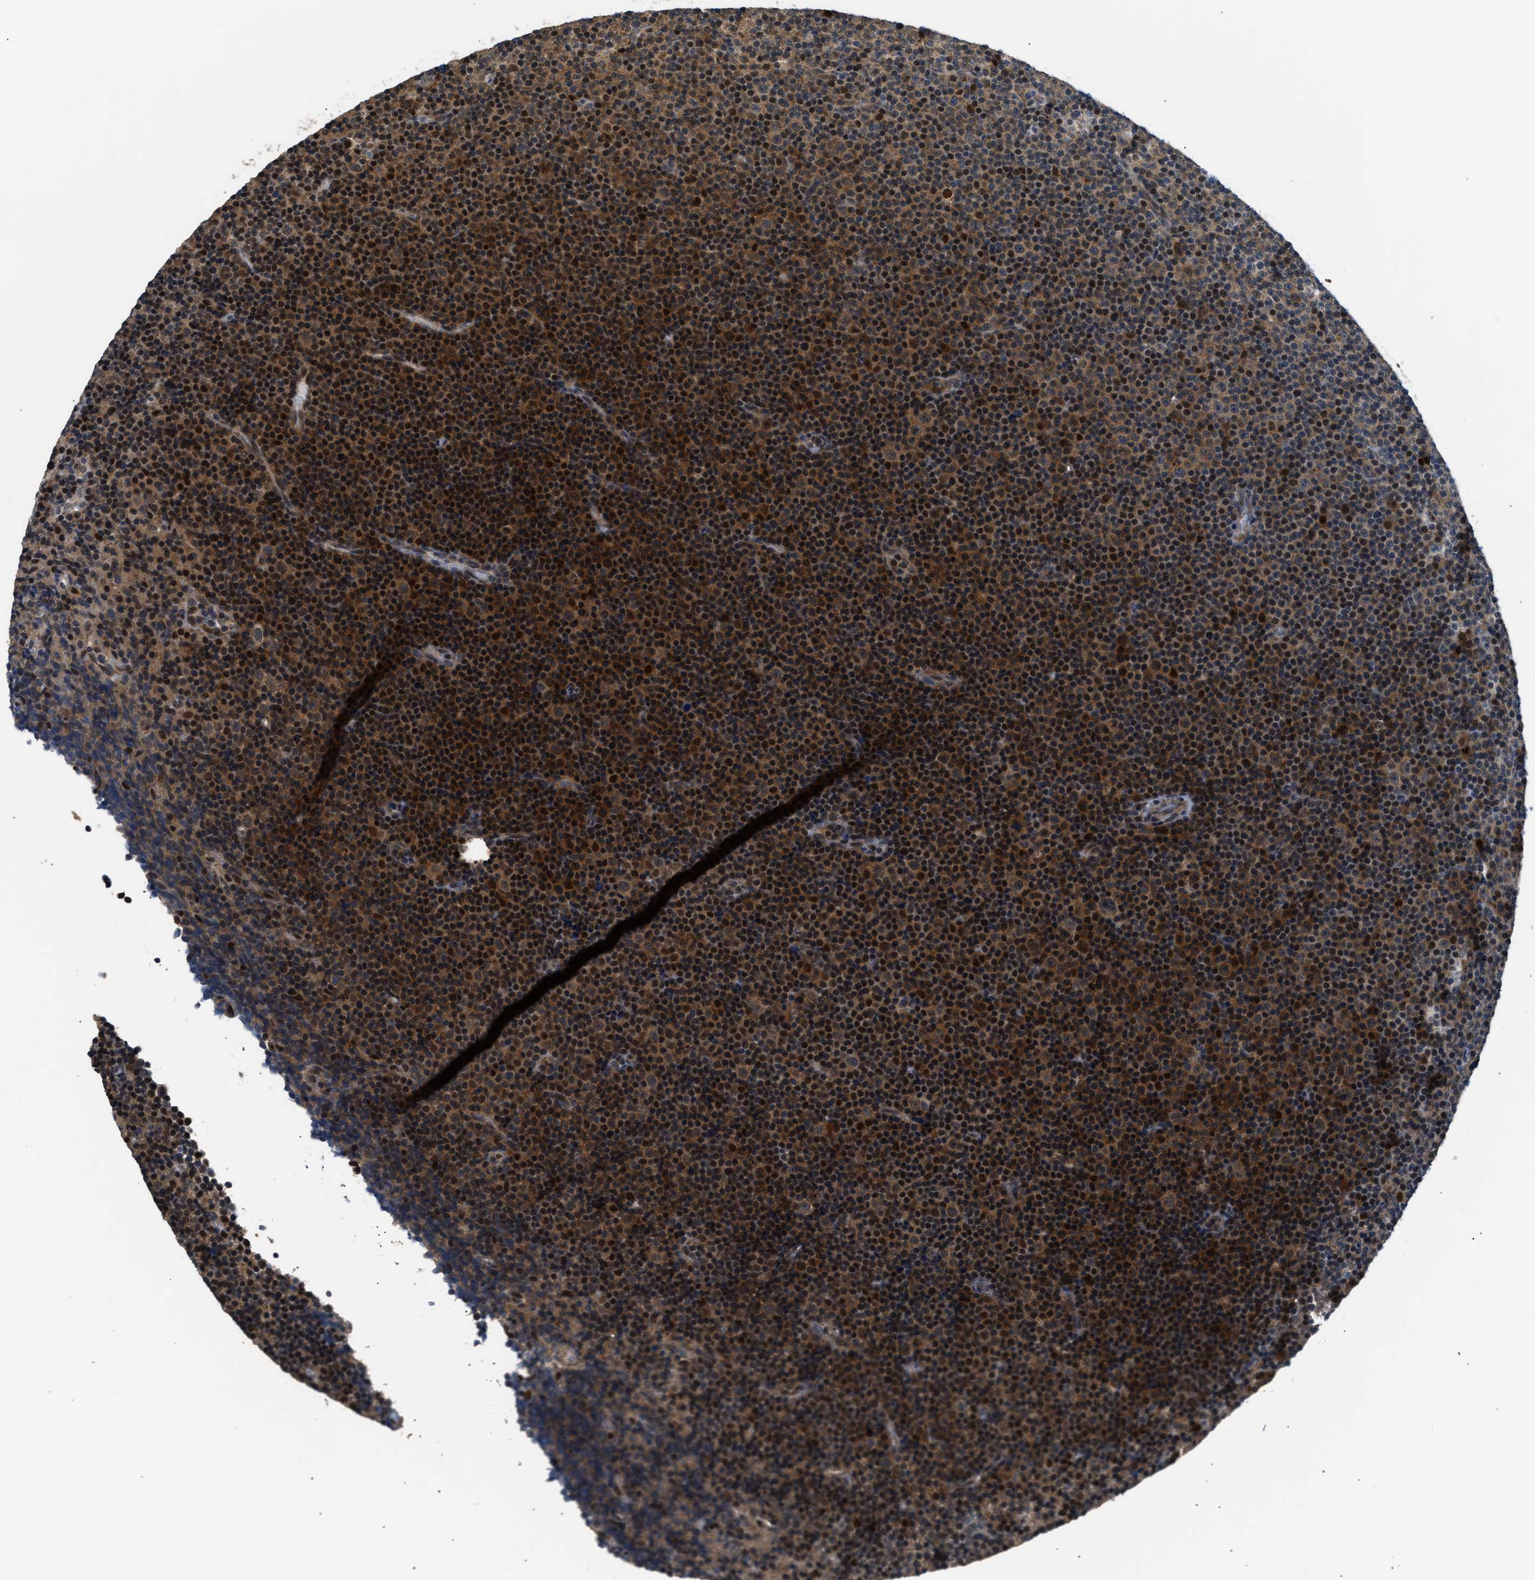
{"staining": {"intensity": "strong", "quantity": ">75%", "location": "cytoplasmic/membranous,nuclear"}, "tissue": "lymphoma", "cell_type": "Tumor cells", "image_type": "cancer", "snomed": [{"axis": "morphology", "description": "Malignant lymphoma, non-Hodgkin's type, Low grade"}, {"axis": "topography", "description": "Lymph node"}], "caption": "This photomicrograph reveals IHC staining of lymphoma, with high strong cytoplasmic/membranous and nuclear expression in about >75% of tumor cells.", "gene": "LARP6", "patient": {"sex": "female", "age": 67}}